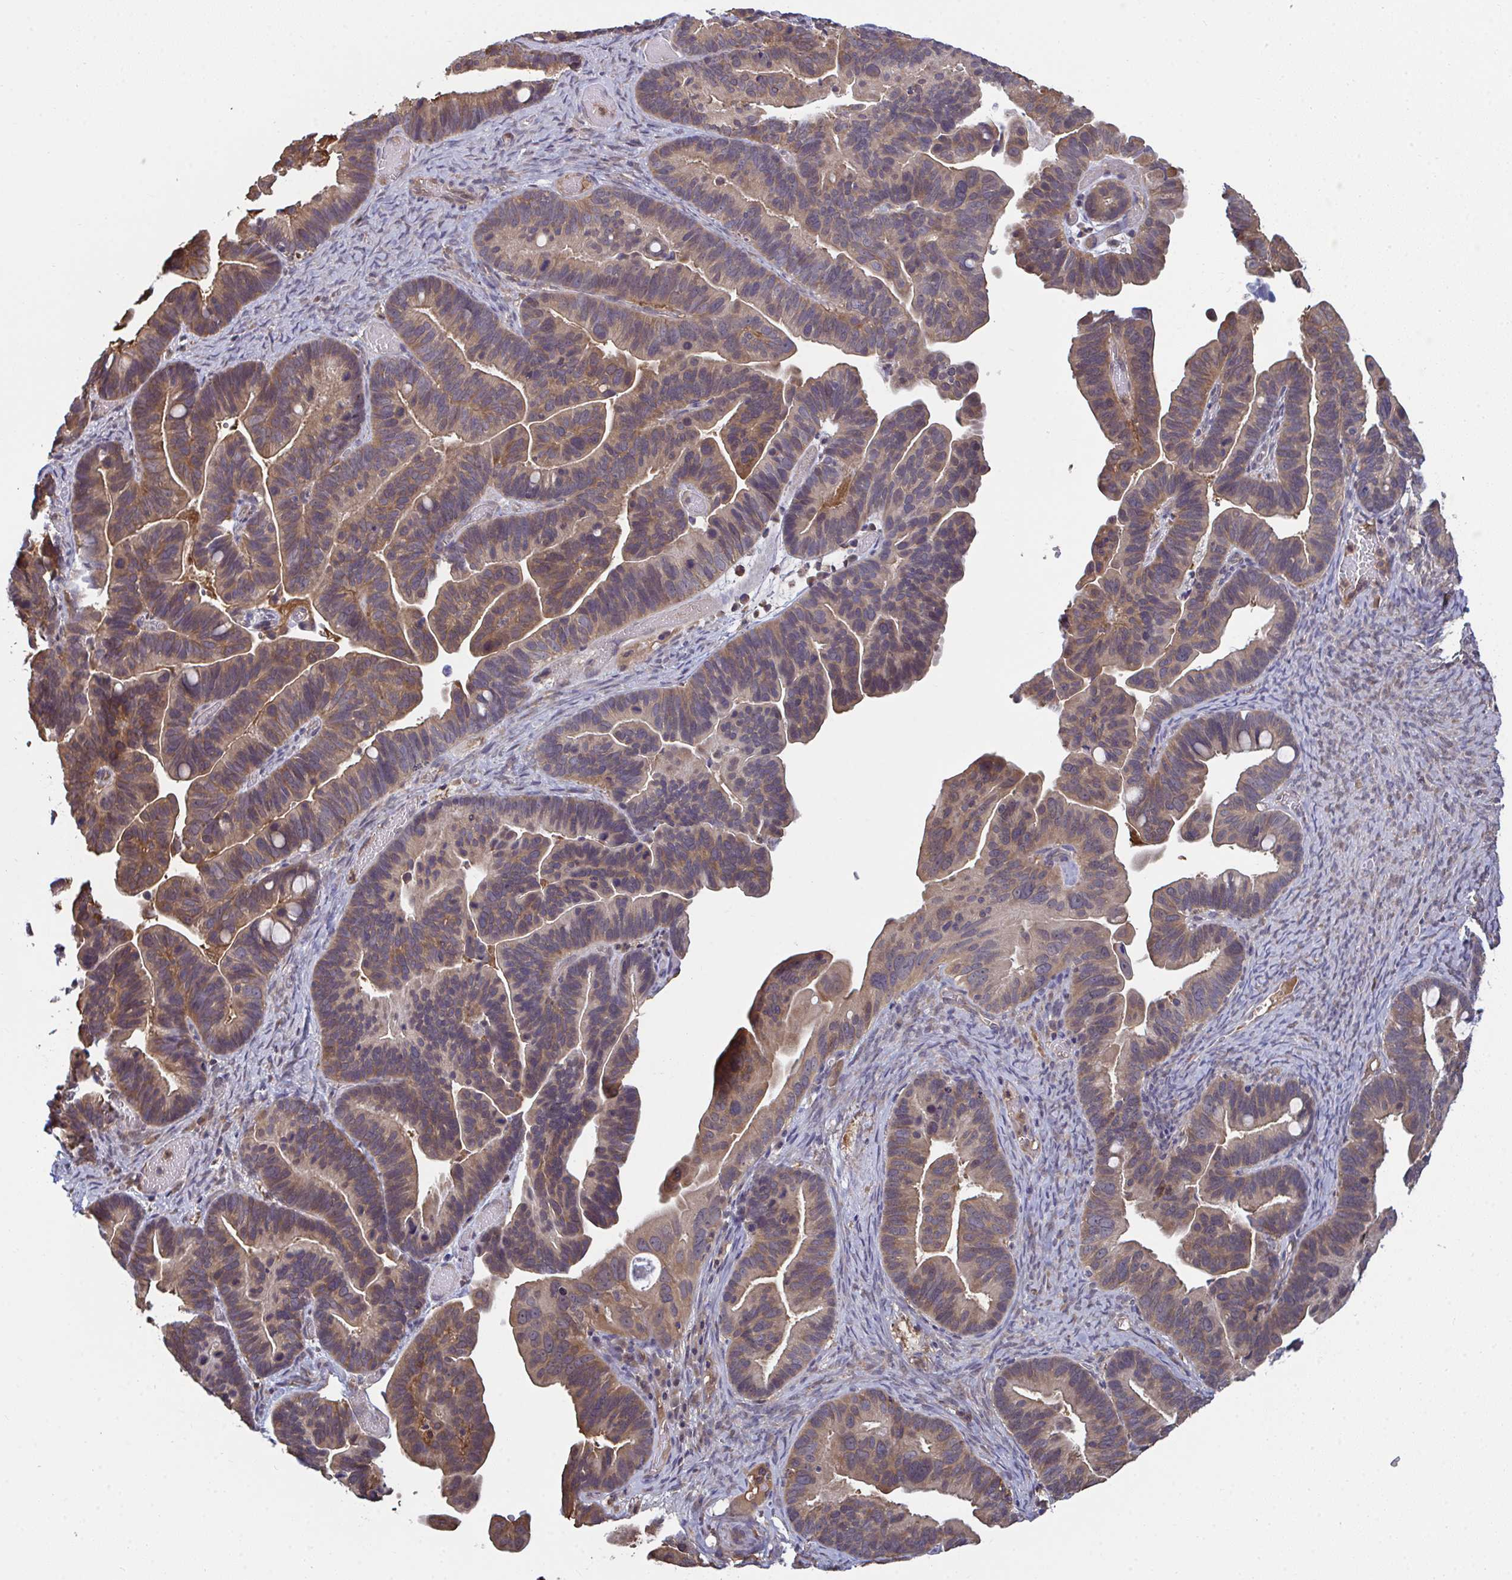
{"staining": {"intensity": "moderate", "quantity": "25%-75%", "location": "cytoplasmic/membranous"}, "tissue": "ovarian cancer", "cell_type": "Tumor cells", "image_type": "cancer", "snomed": [{"axis": "morphology", "description": "Cystadenocarcinoma, serous, NOS"}, {"axis": "topography", "description": "Ovary"}], "caption": "Immunohistochemistry histopathology image of neoplastic tissue: ovarian serous cystadenocarcinoma stained using immunohistochemistry (IHC) reveals medium levels of moderate protein expression localized specifically in the cytoplasmic/membranous of tumor cells, appearing as a cytoplasmic/membranous brown color.", "gene": "TTC9C", "patient": {"sex": "female", "age": 56}}